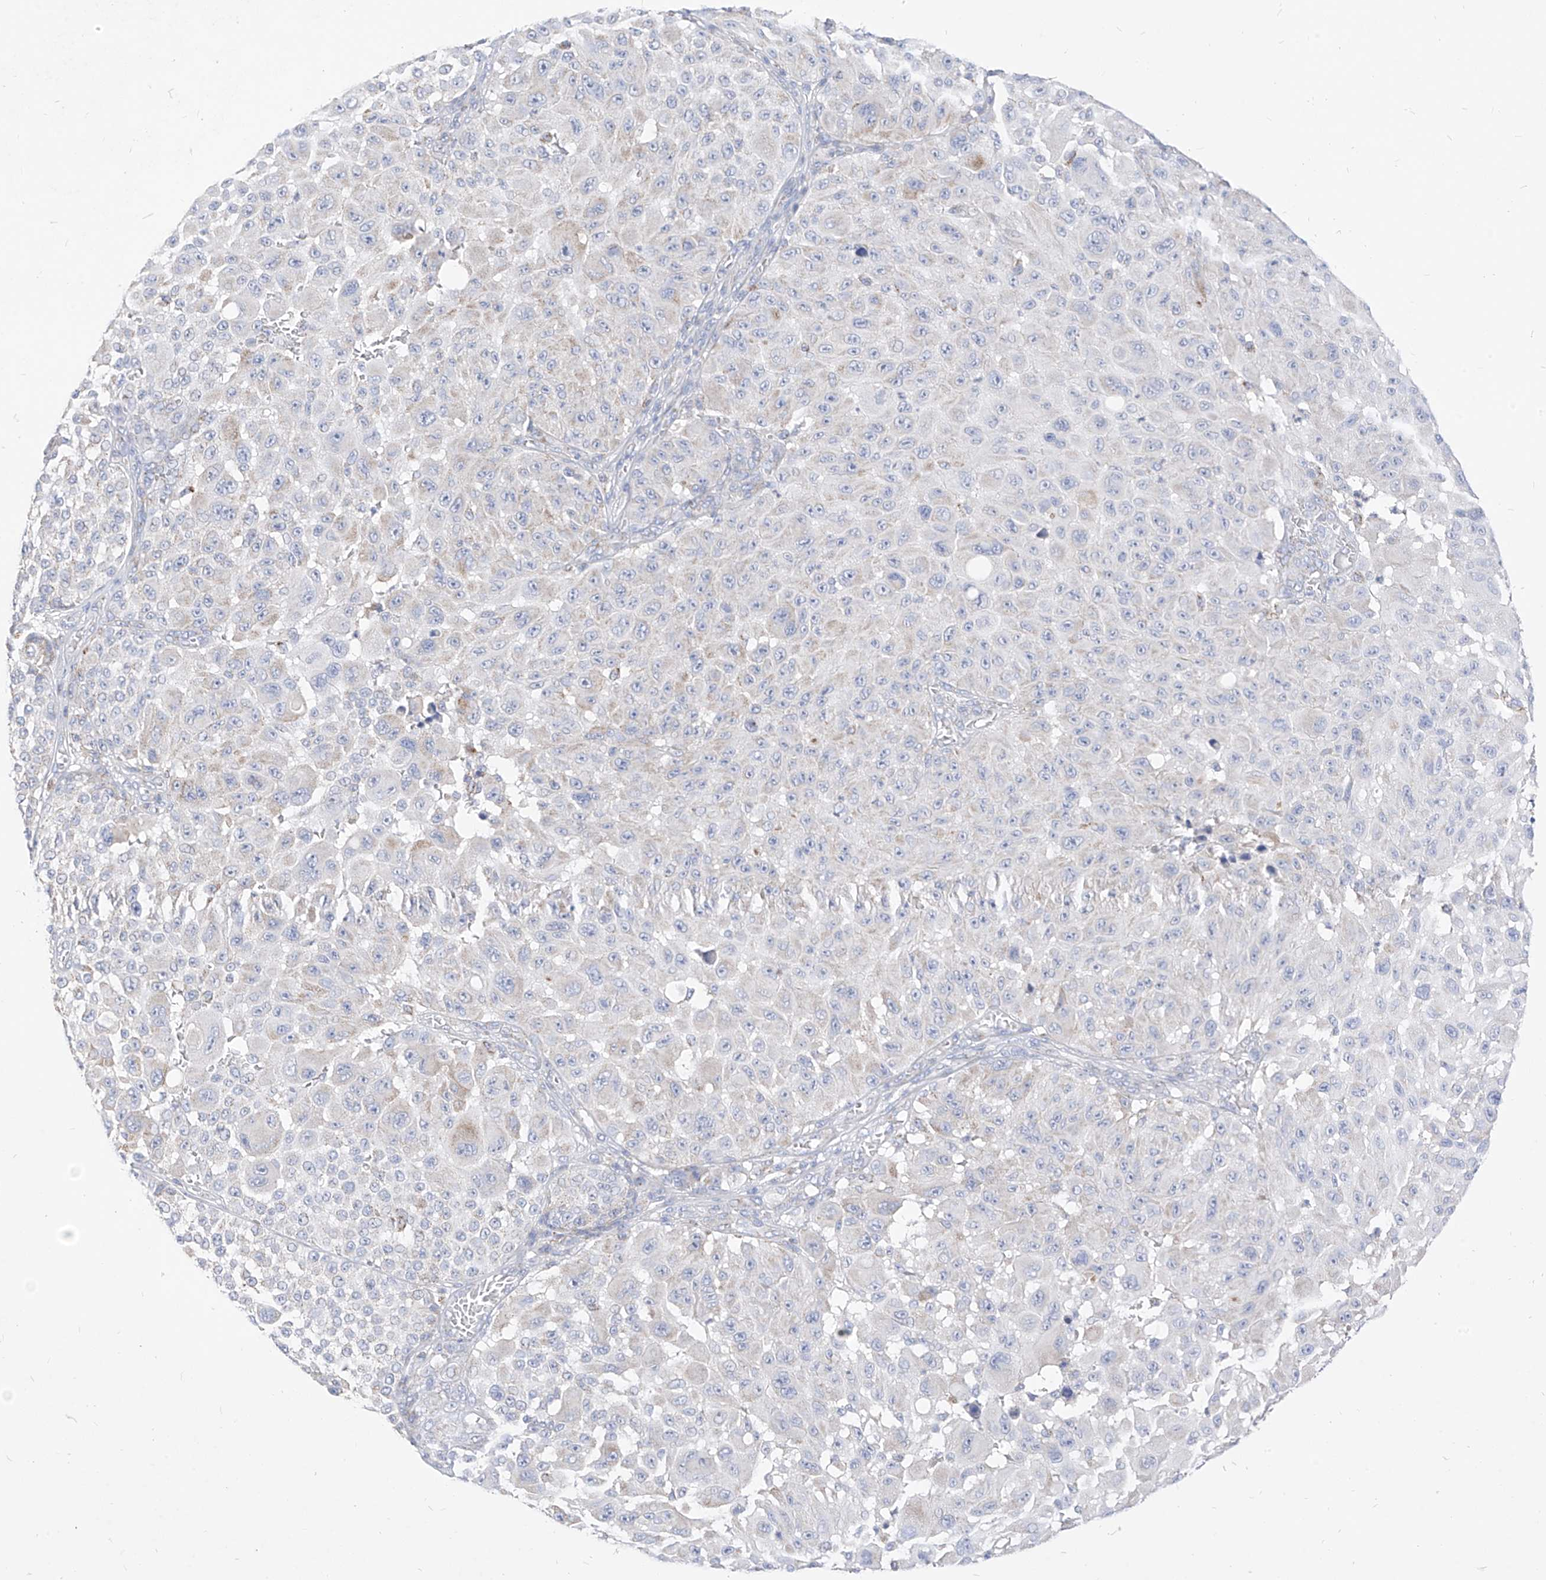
{"staining": {"intensity": "negative", "quantity": "none", "location": "none"}, "tissue": "melanoma", "cell_type": "Tumor cells", "image_type": "cancer", "snomed": [{"axis": "morphology", "description": "Malignant melanoma, NOS"}, {"axis": "topography", "description": "Skin"}], "caption": "Melanoma was stained to show a protein in brown. There is no significant staining in tumor cells.", "gene": "RASA2", "patient": {"sex": "male", "age": 83}}